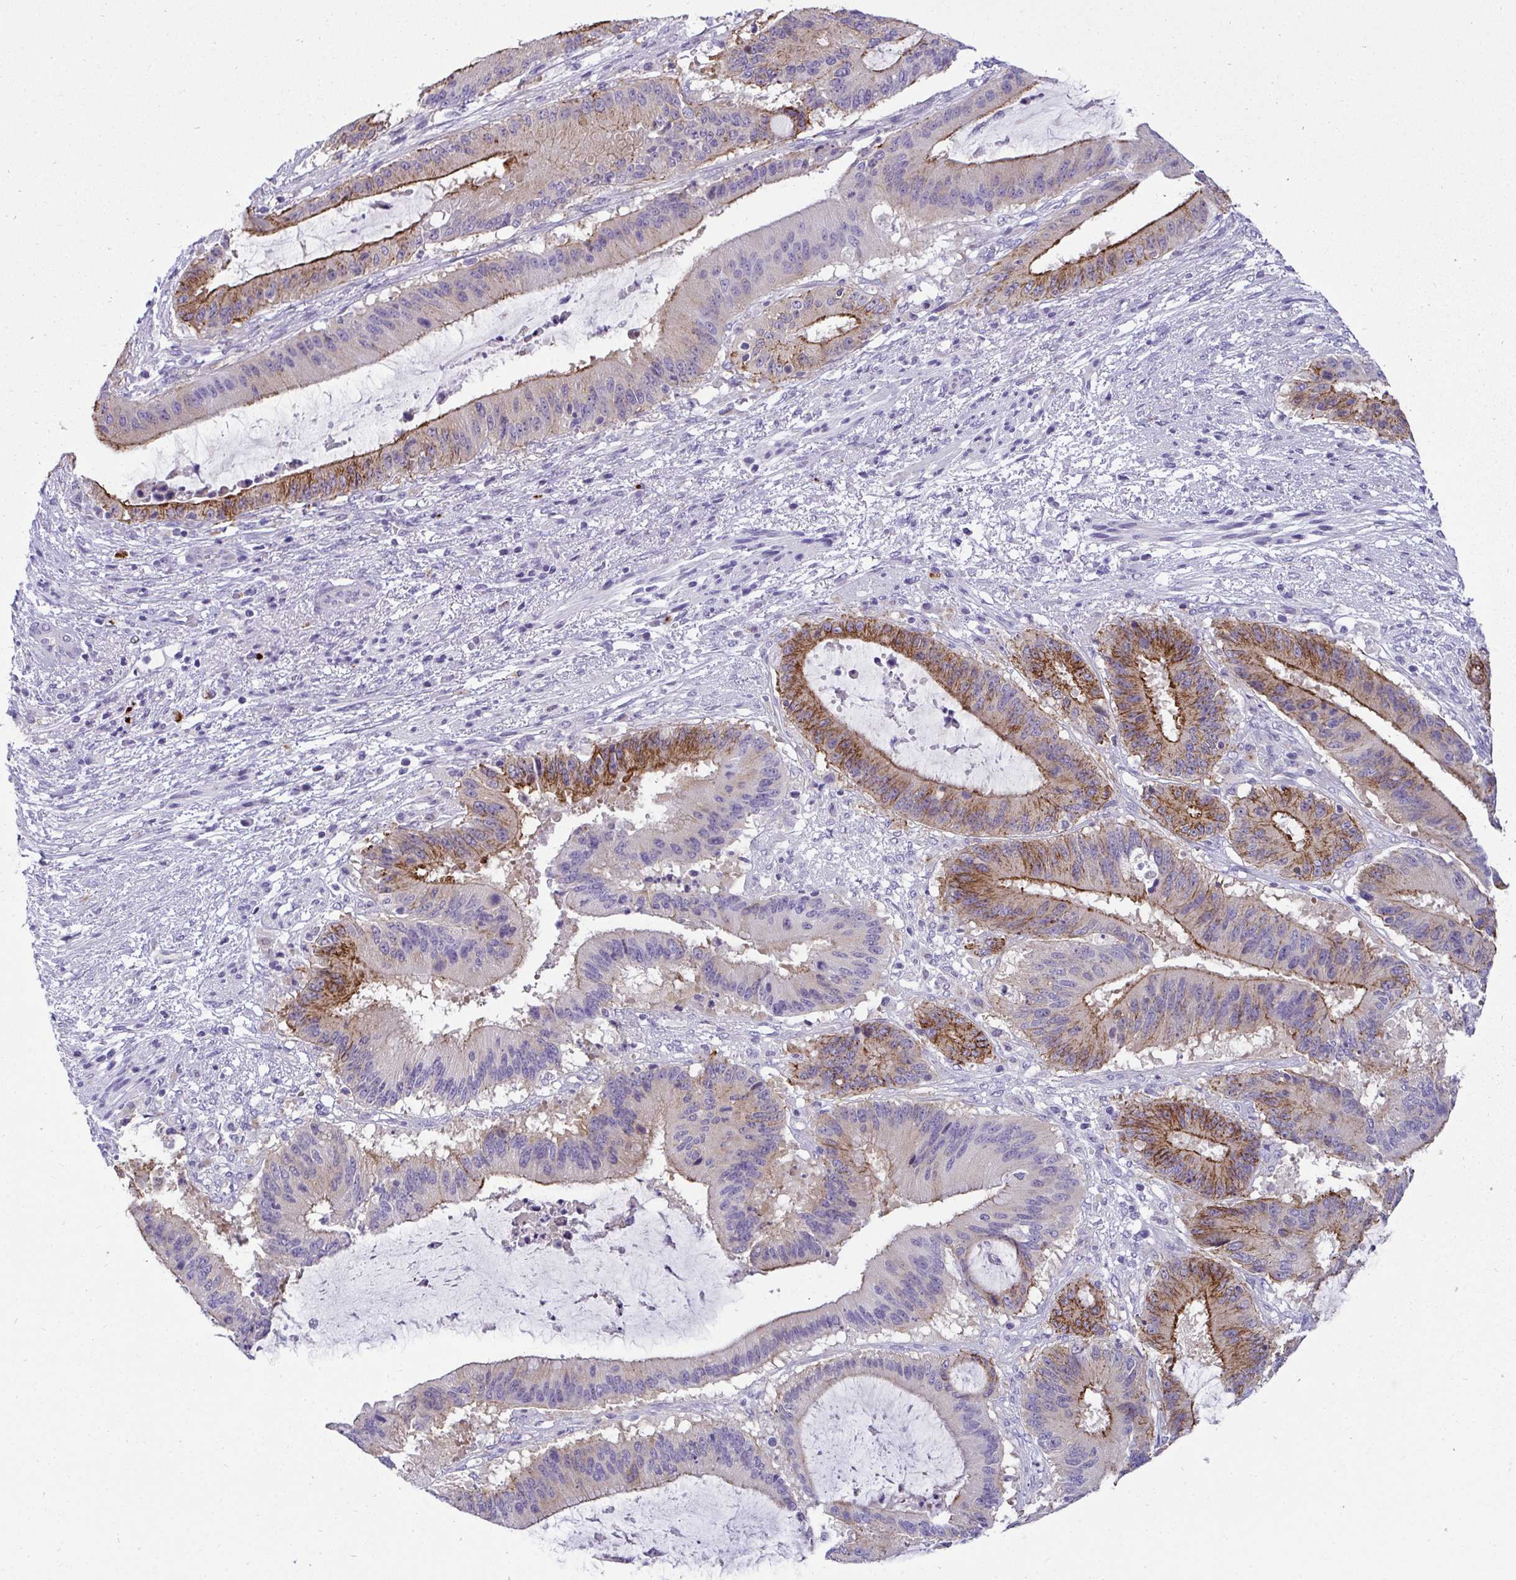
{"staining": {"intensity": "moderate", "quantity": "25%-75%", "location": "cytoplasmic/membranous"}, "tissue": "liver cancer", "cell_type": "Tumor cells", "image_type": "cancer", "snomed": [{"axis": "morphology", "description": "Normal tissue, NOS"}, {"axis": "morphology", "description": "Cholangiocarcinoma"}, {"axis": "topography", "description": "Liver"}, {"axis": "topography", "description": "Peripheral nerve tissue"}], "caption": "IHC (DAB) staining of liver cancer (cholangiocarcinoma) shows moderate cytoplasmic/membranous protein staining in approximately 25%-75% of tumor cells. The staining was performed using DAB, with brown indicating positive protein expression. Nuclei are stained blue with hematoxylin.", "gene": "AK5", "patient": {"sex": "female", "age": 73}}